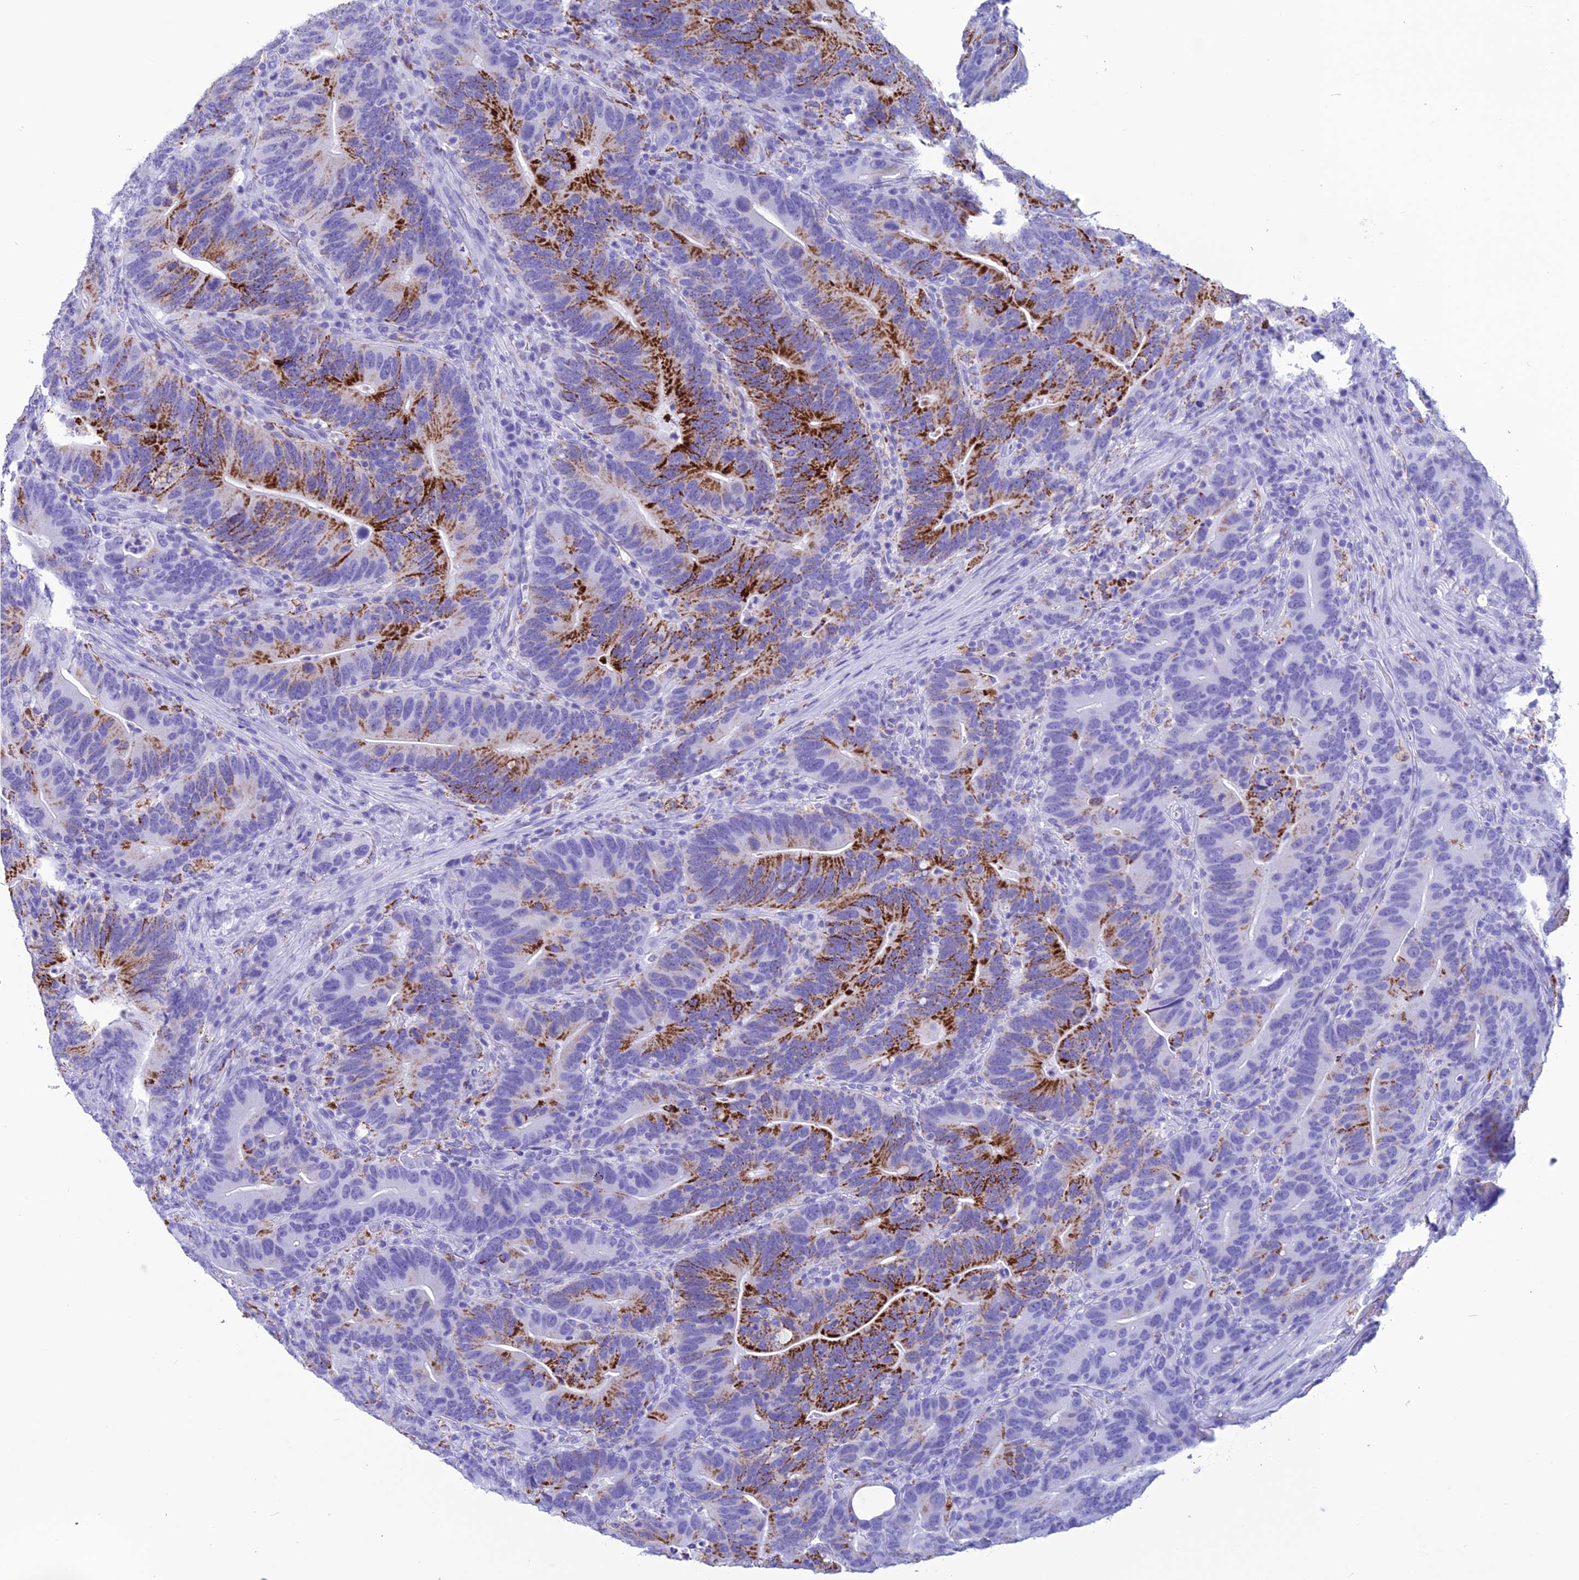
{"staining": {"intensity": "strong", "quantity": "25%-75%", "location": "cytoplasmic/membranous"}, "tissue": "colorectal cancer", "cell_type": "Tumor cells", "image_type": "cancer", "snomed": [{"axis": "morphology", "description": "Adenocarcinoma, NOS"}, {"axis": "topography", "description": "Colon"}], "caption": "Brown immunohistochemical staining in adenocarcinoma (colorectal) demonstrates strong cytoplasmic/membranous staining in approximately 25%-75% of tumor cells. The staining was performed using DAB to visualize the protein expression in brown, while the nuclei were stained in blue with hematoxylin (Magnification: 20x).", "gene": "TRAM1L1", "patient": {"sex": "female", "age": 66}}